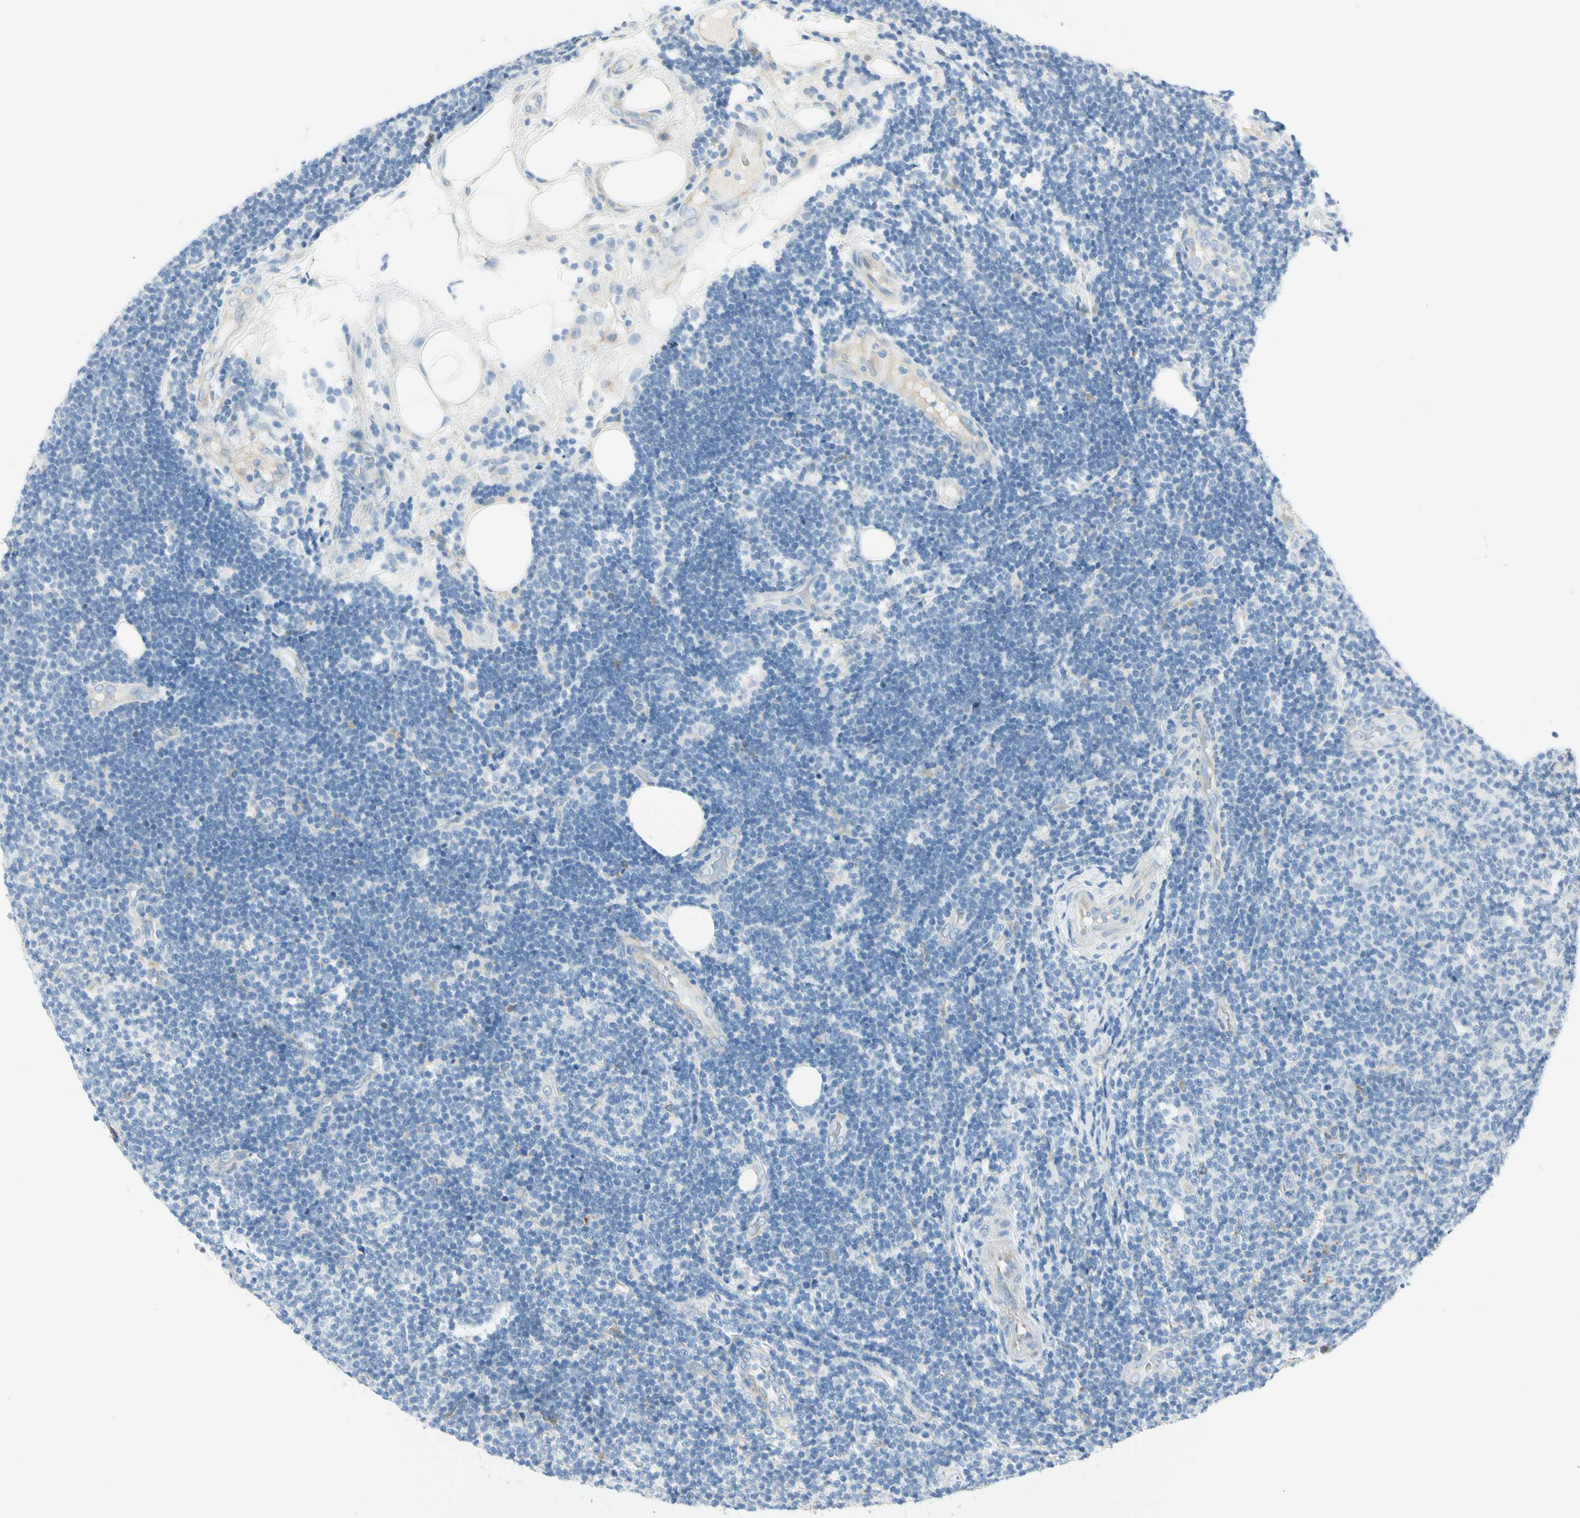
{"staining": {"intensity": "negative", "quantity": "none", "location": "none"}, "tissue": "lymphoma", "cell_type": "Tumor cells", "image_type": "cancer", "snomed": [{"axis": "morphology", "description": "Malignant lymphoma, non-Hodgkin's type, Low grade"}, {"axis": "topography", "description": "Lymph node"}], "caption": "Immunohistochemical staining of low-grade malignant lymphoma, non-Hodgkin's type shows no significant positivity in tumor cells.", "gene": "TNFSF11", "patient": {"sex": "male", "age": 83}}